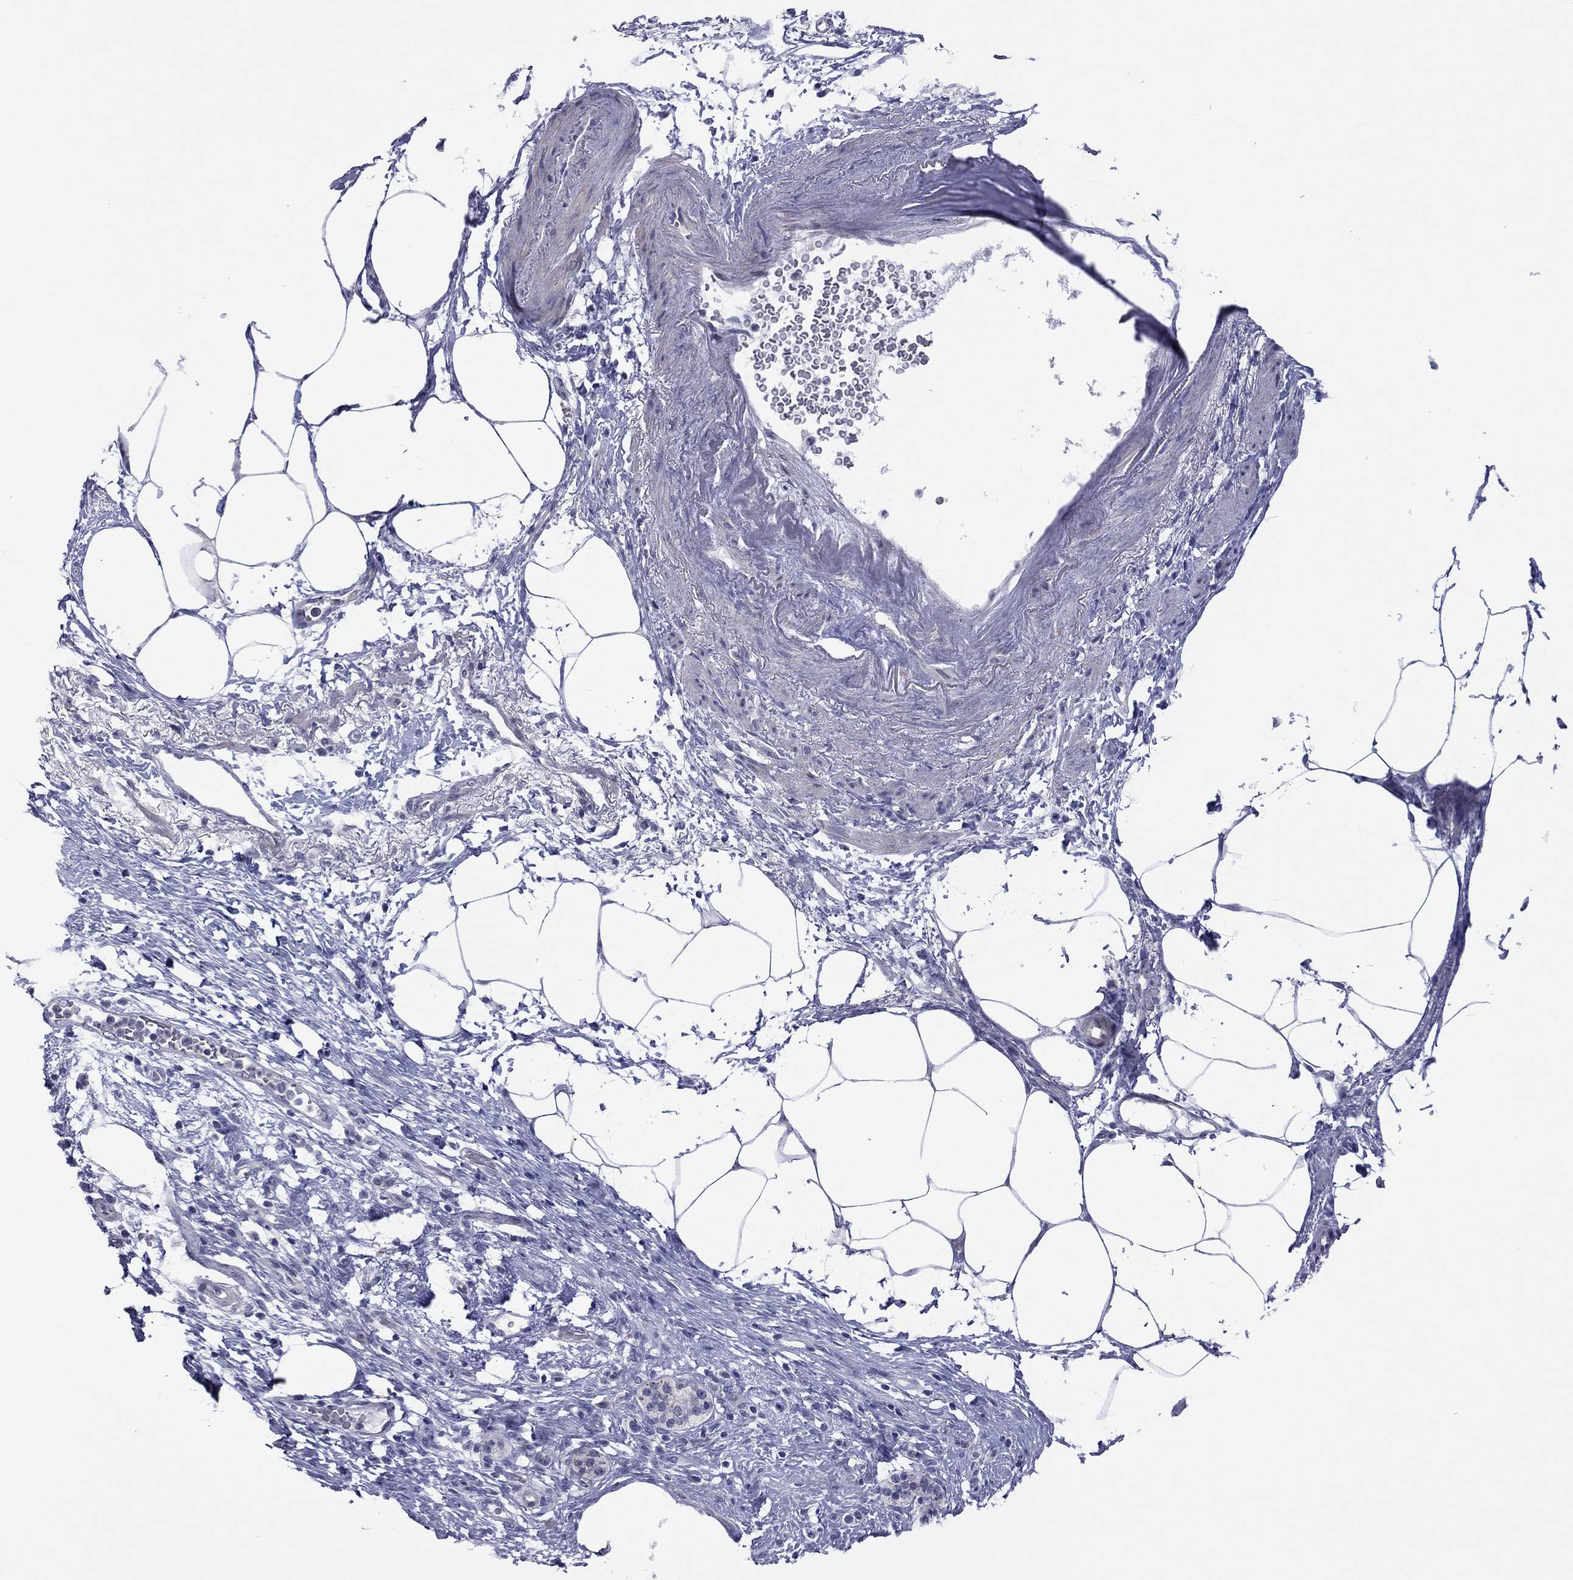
{"staining": {"intensity": "negative", "quantity": "none", "location": "none"}, "tissue": "pancreatic cancer", "cell_type": "Tumor cells", "image_type": "cancer", "snomed": [{"axis": "morphology", "description": "Adenocarcinoma, NOS"}, {"axis": "topography", "description": "Pancreas"}], "caption": "A histopathology image of human pancreatic cancer is negative for staining in tumor cells.", "gene": "POU5F2", "patient": {"sex": "female", "age": 72}}